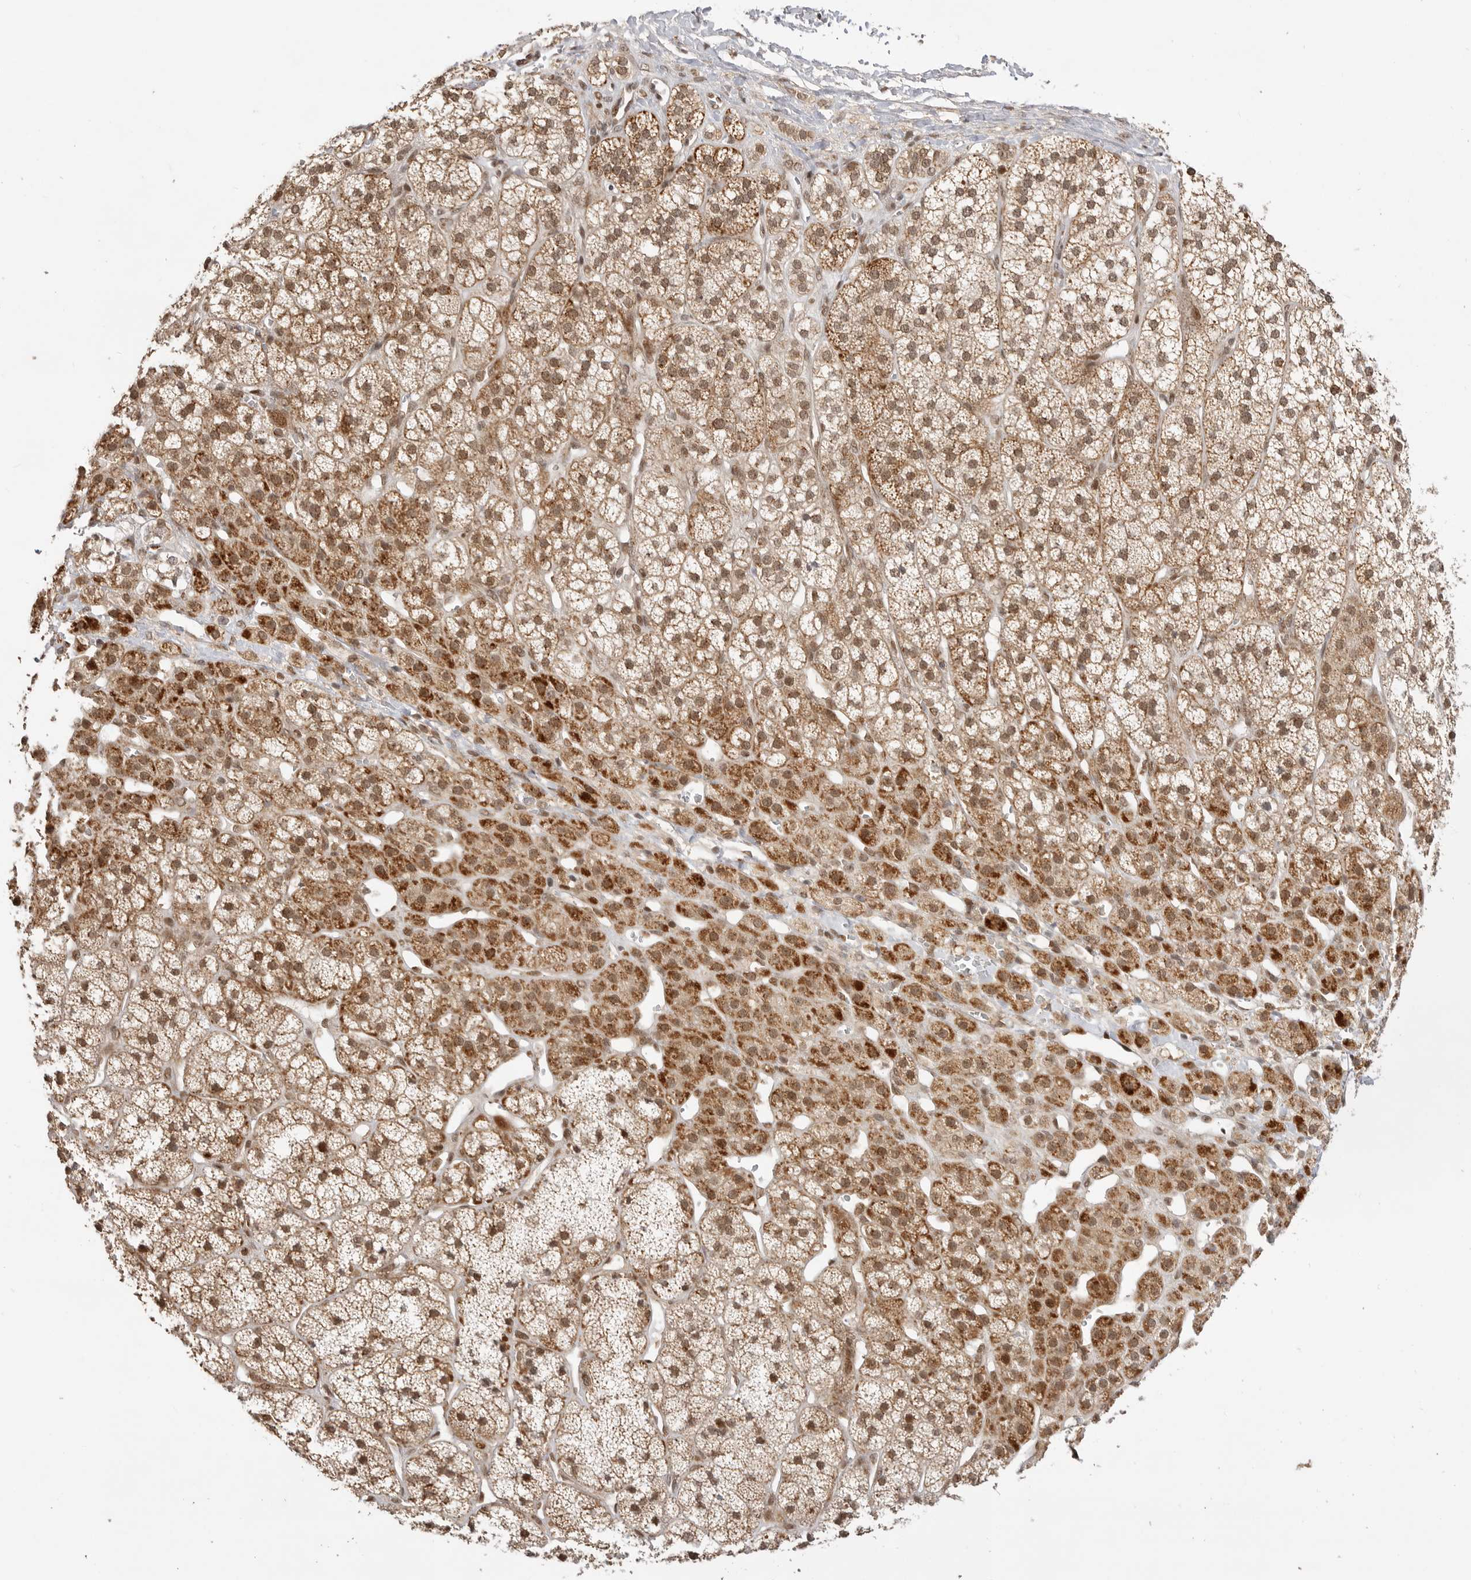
{"staining": {"intensity": "strong", "quantity": "25%-75%", "location": "cytoplasmic/membranous,nuclear"}, "tissue": "adrenal gland", "cell_type": "Glandular cells", "image_type": "normal", "snomed": [{"axis": "morphology", "description": "Normal tissue, NOS"}, {"axis": "topography", "description": "Adrenal gland"}], "caption": "Protein analysis of benign adrenal gland reveals strong cytoplasmic/membranous,nuclear expression in about 25%-75% of glandular cells. (DAB (3,3'-diaminobenzidine) = brown stain, brightfield microscopy at high magnification).", "gene": "ALKAL1", "patient": {"sex": "male", "age": 56}}